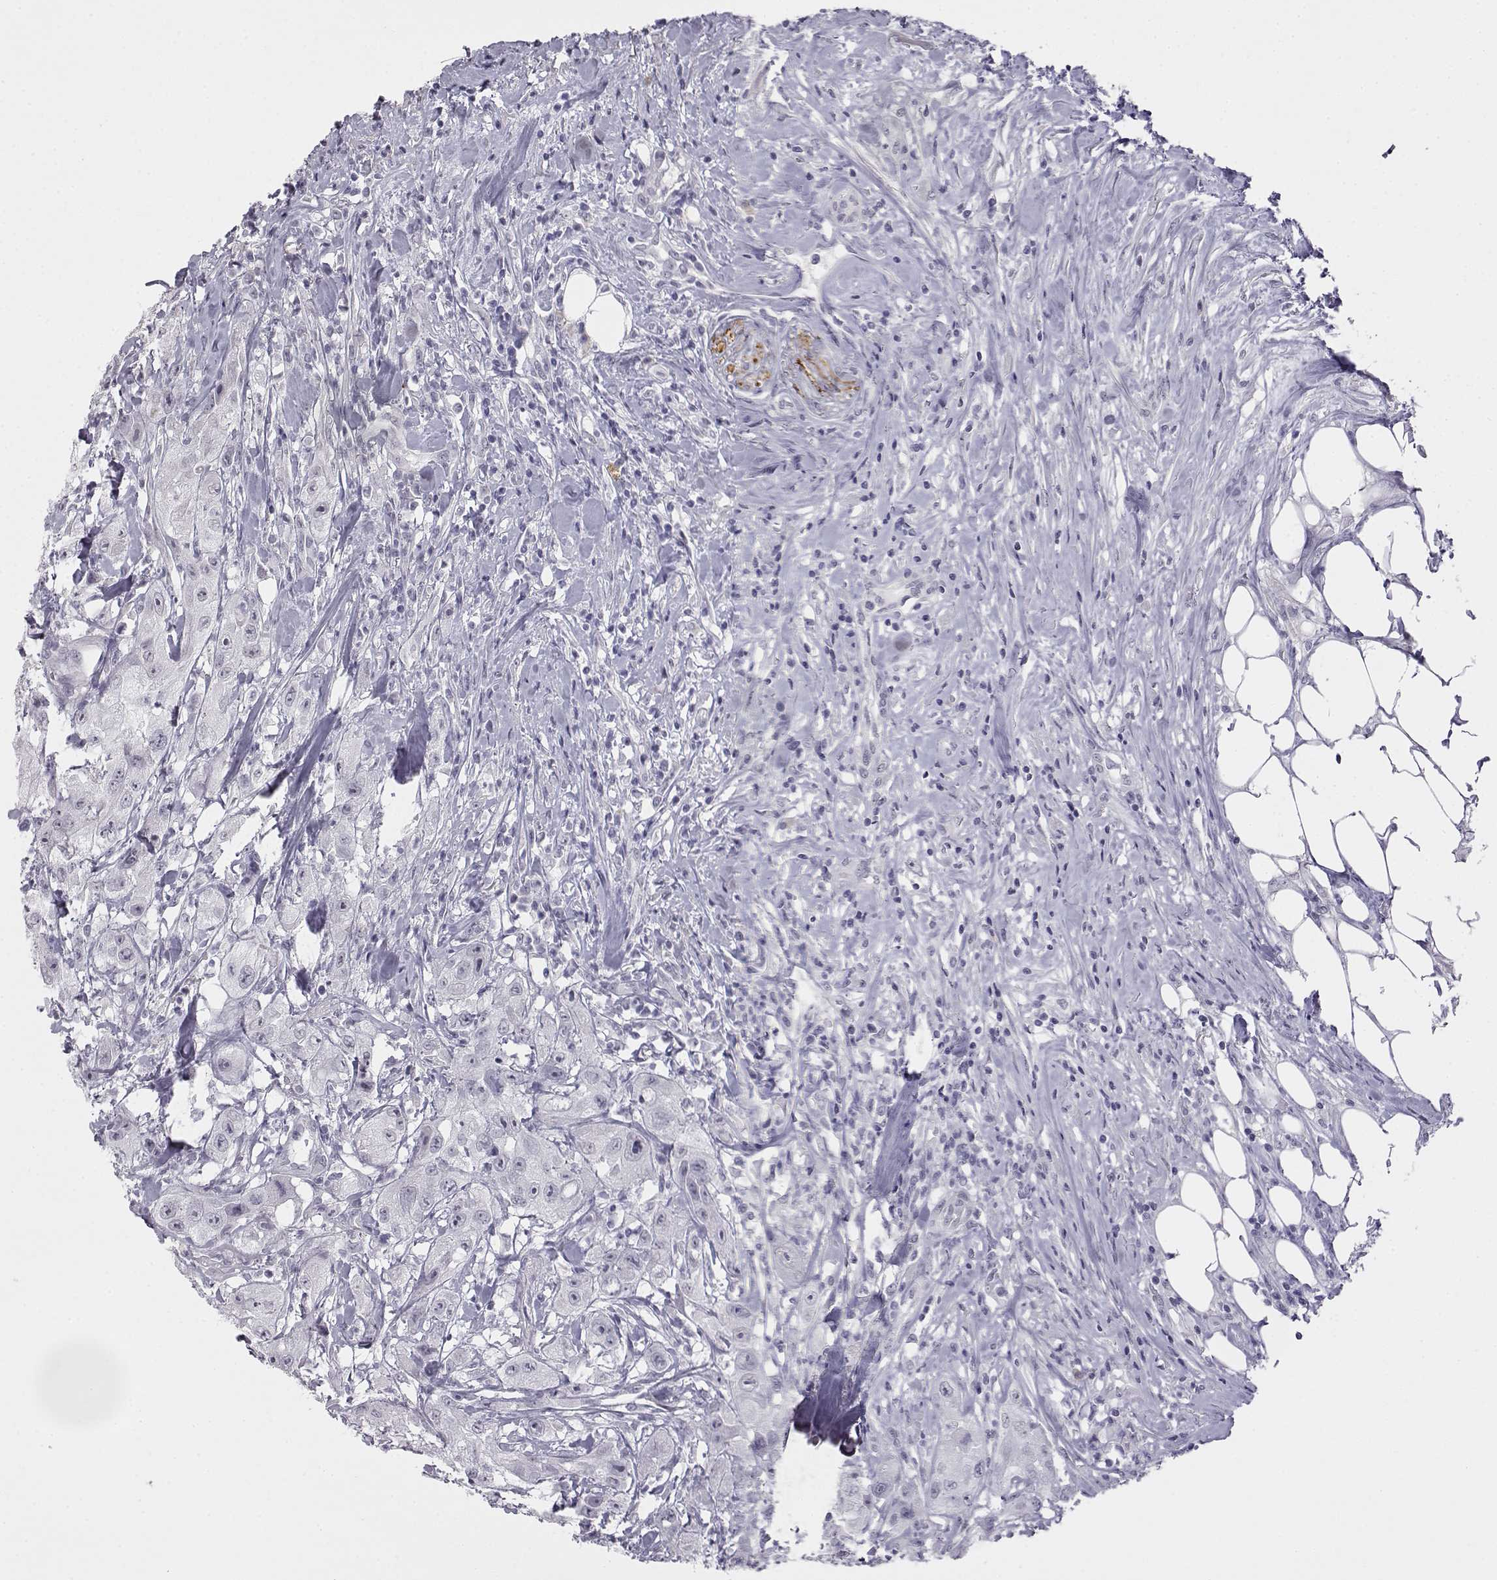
{"staining": {"intensity": "negative", "quantity": "none", "location": "none"}, "tissue": "urothelial cancer", "cell_type": "Tumor cells", "image_type": "cancer", "snomed": [{"axis": "morphology", "description": "Urothelial carcinoma, High grade"}, {"axis": "topography", "description": "Urinary bladder"}], "caption": "Immunohistochemical staining of human urothelial carcinoma (high-grade) shows no significant staining in tumor cells.", "gene": "VGF", "patient": {"sex": "male", "age": 79}}